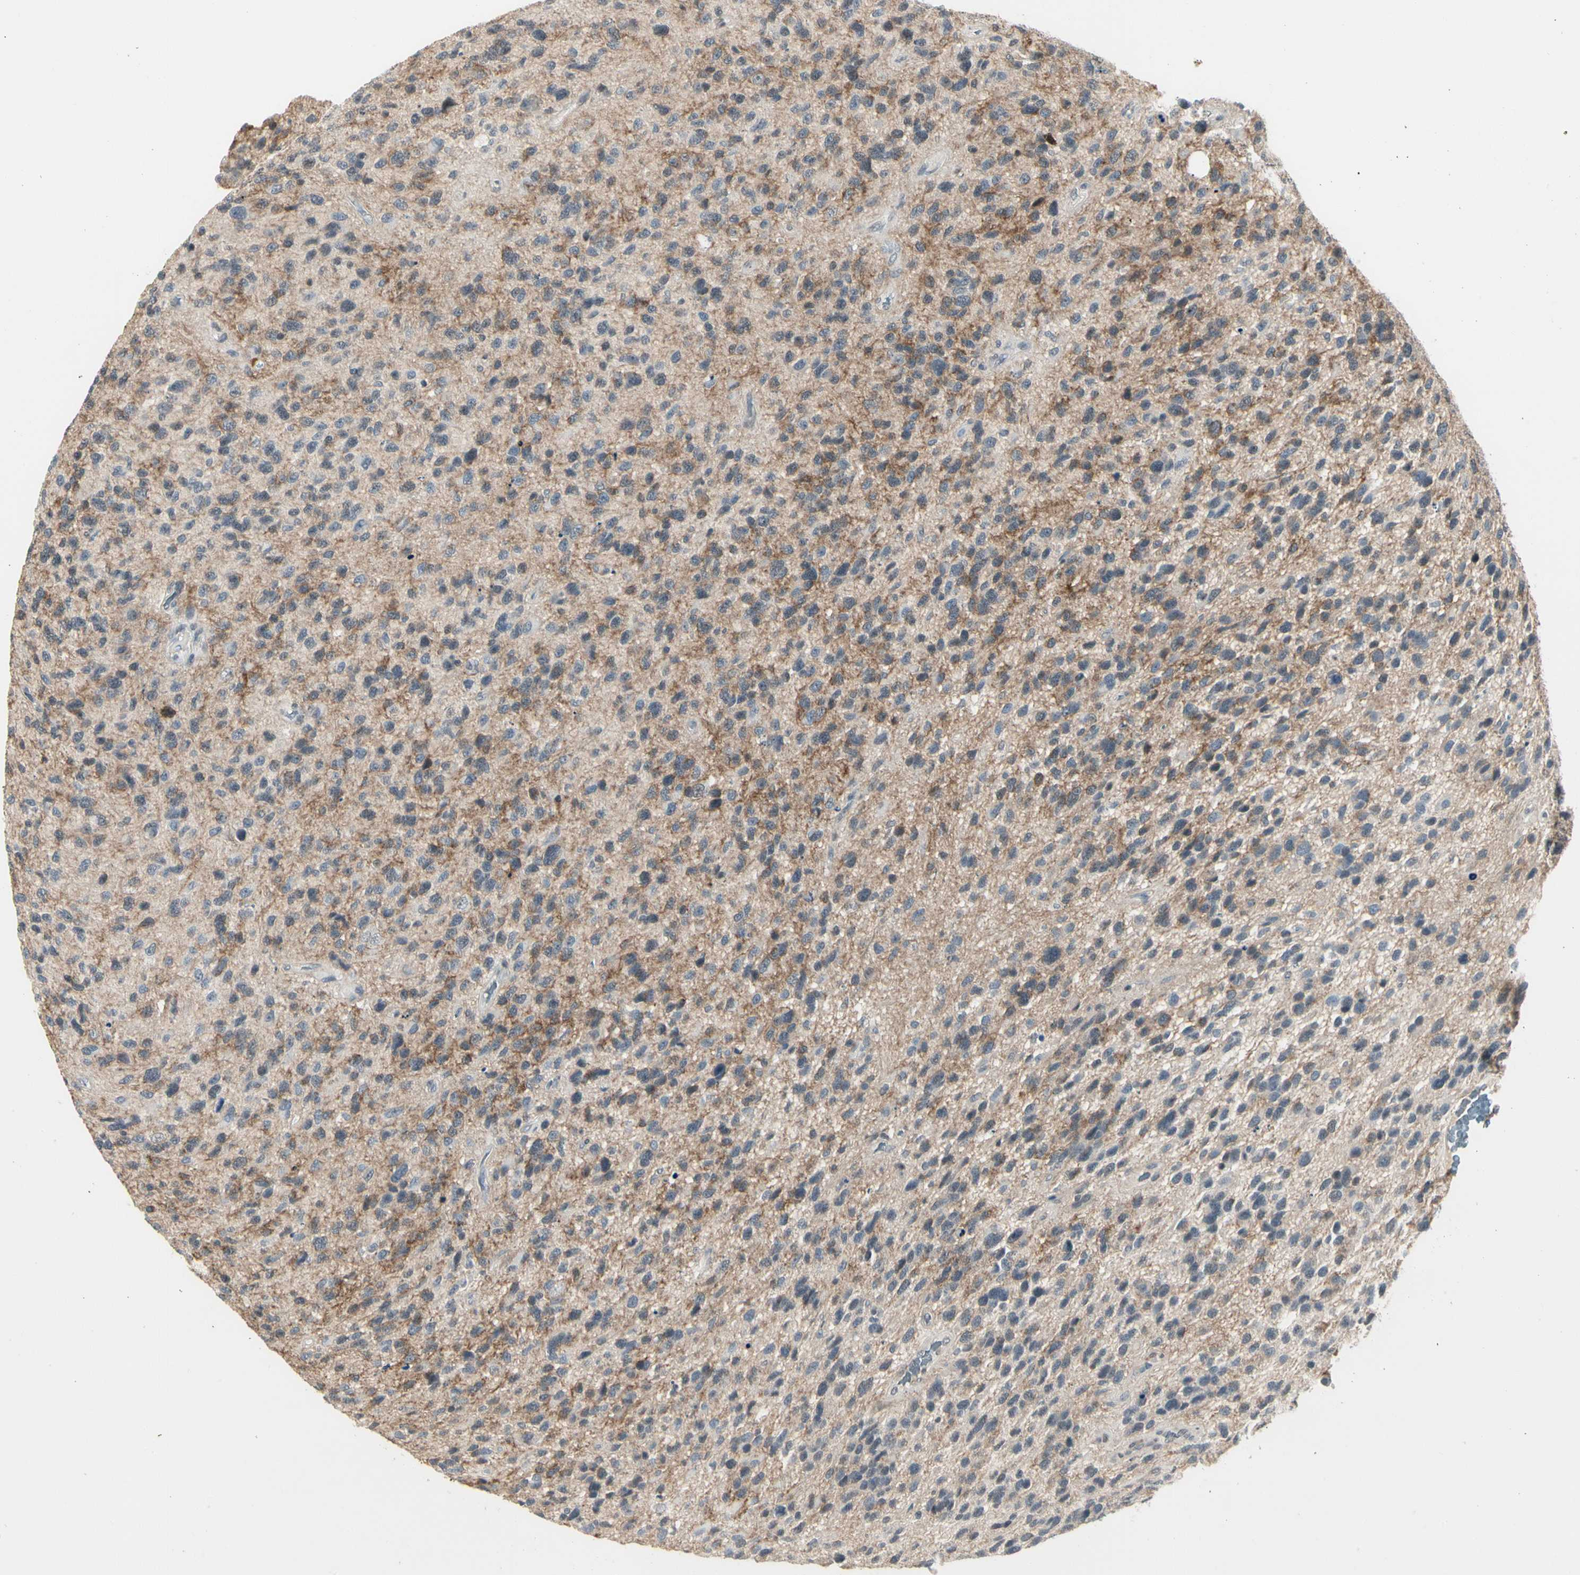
{"staining": {"intensity": "negative", "quantity": "none", "location": "none"}, "tissue": "glioma", "cell_type": "Tumor cells", "image_type": "cancer", "snomed": [{"axis": "morphology", "description": "Glioma, malignant, High grade"}, {"axis": "topography", "description": "Brain"}], "caption": "Malignant high-grade glioma was stained to show a protein in brown. There is no significant staining in tumor cells. (DAB (3,3'-diaminobenzidine) IHC visualized using brightfield microscopy, high magnification).", "gene": "GREM1", "patient": {"sex": "female", "age": 58}}